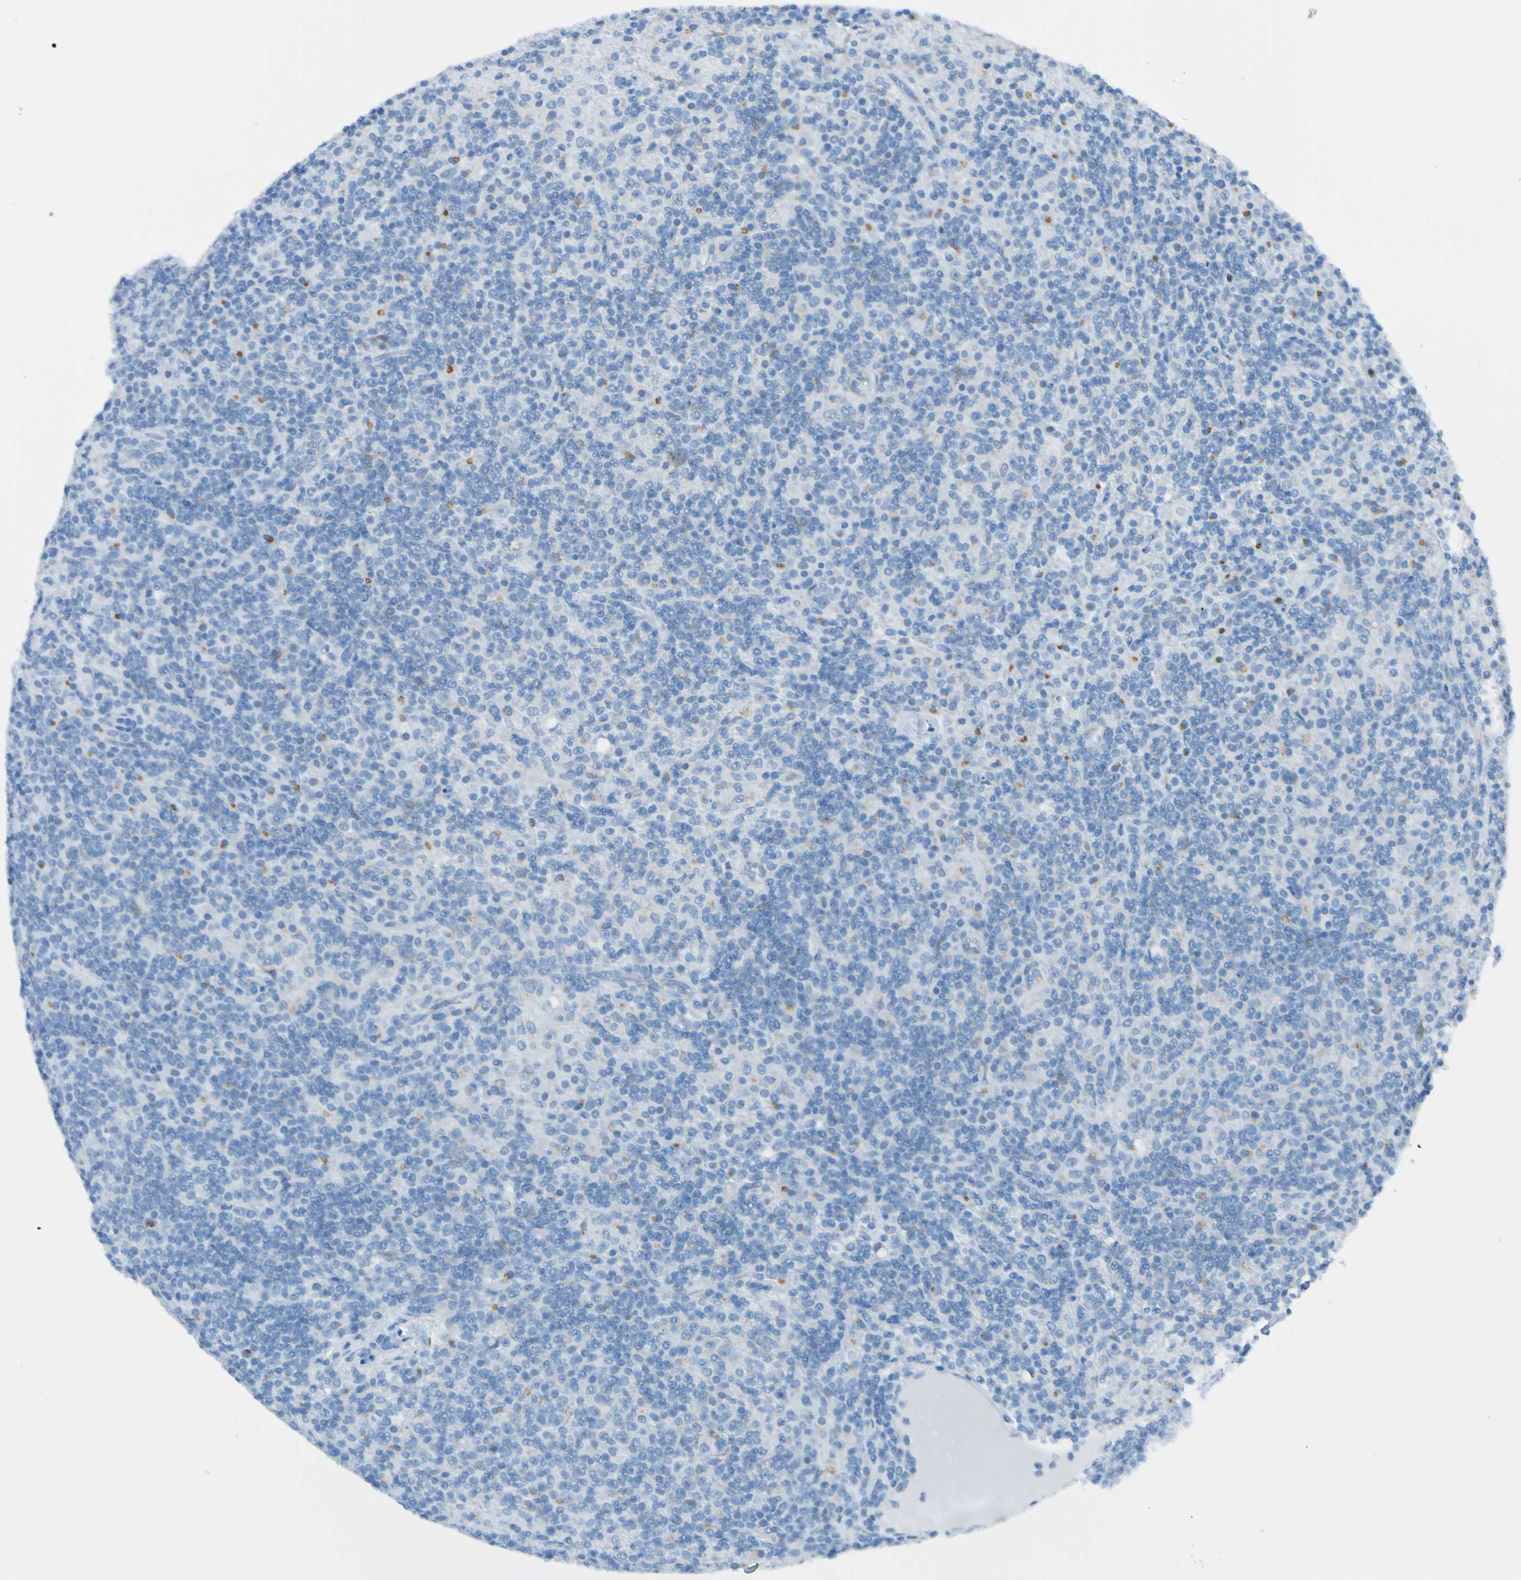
{"staining": {"intensity": "negative", "quantity": "none", "location": "none"}, "tissue": "lymphoma", "cell_type": "Tumor cells", "image_type": "cancer", "snomed": [{"axis": "morphology", "description": "Hodgkin's disease, NOS"}, {"axis": "topography", "description": "Lymph node"}], "caption": "There is no significant positivity in tumor cells of lymphoma.", "gene": "ACMSD", "patient": {"sex": "male", "age": 70}}